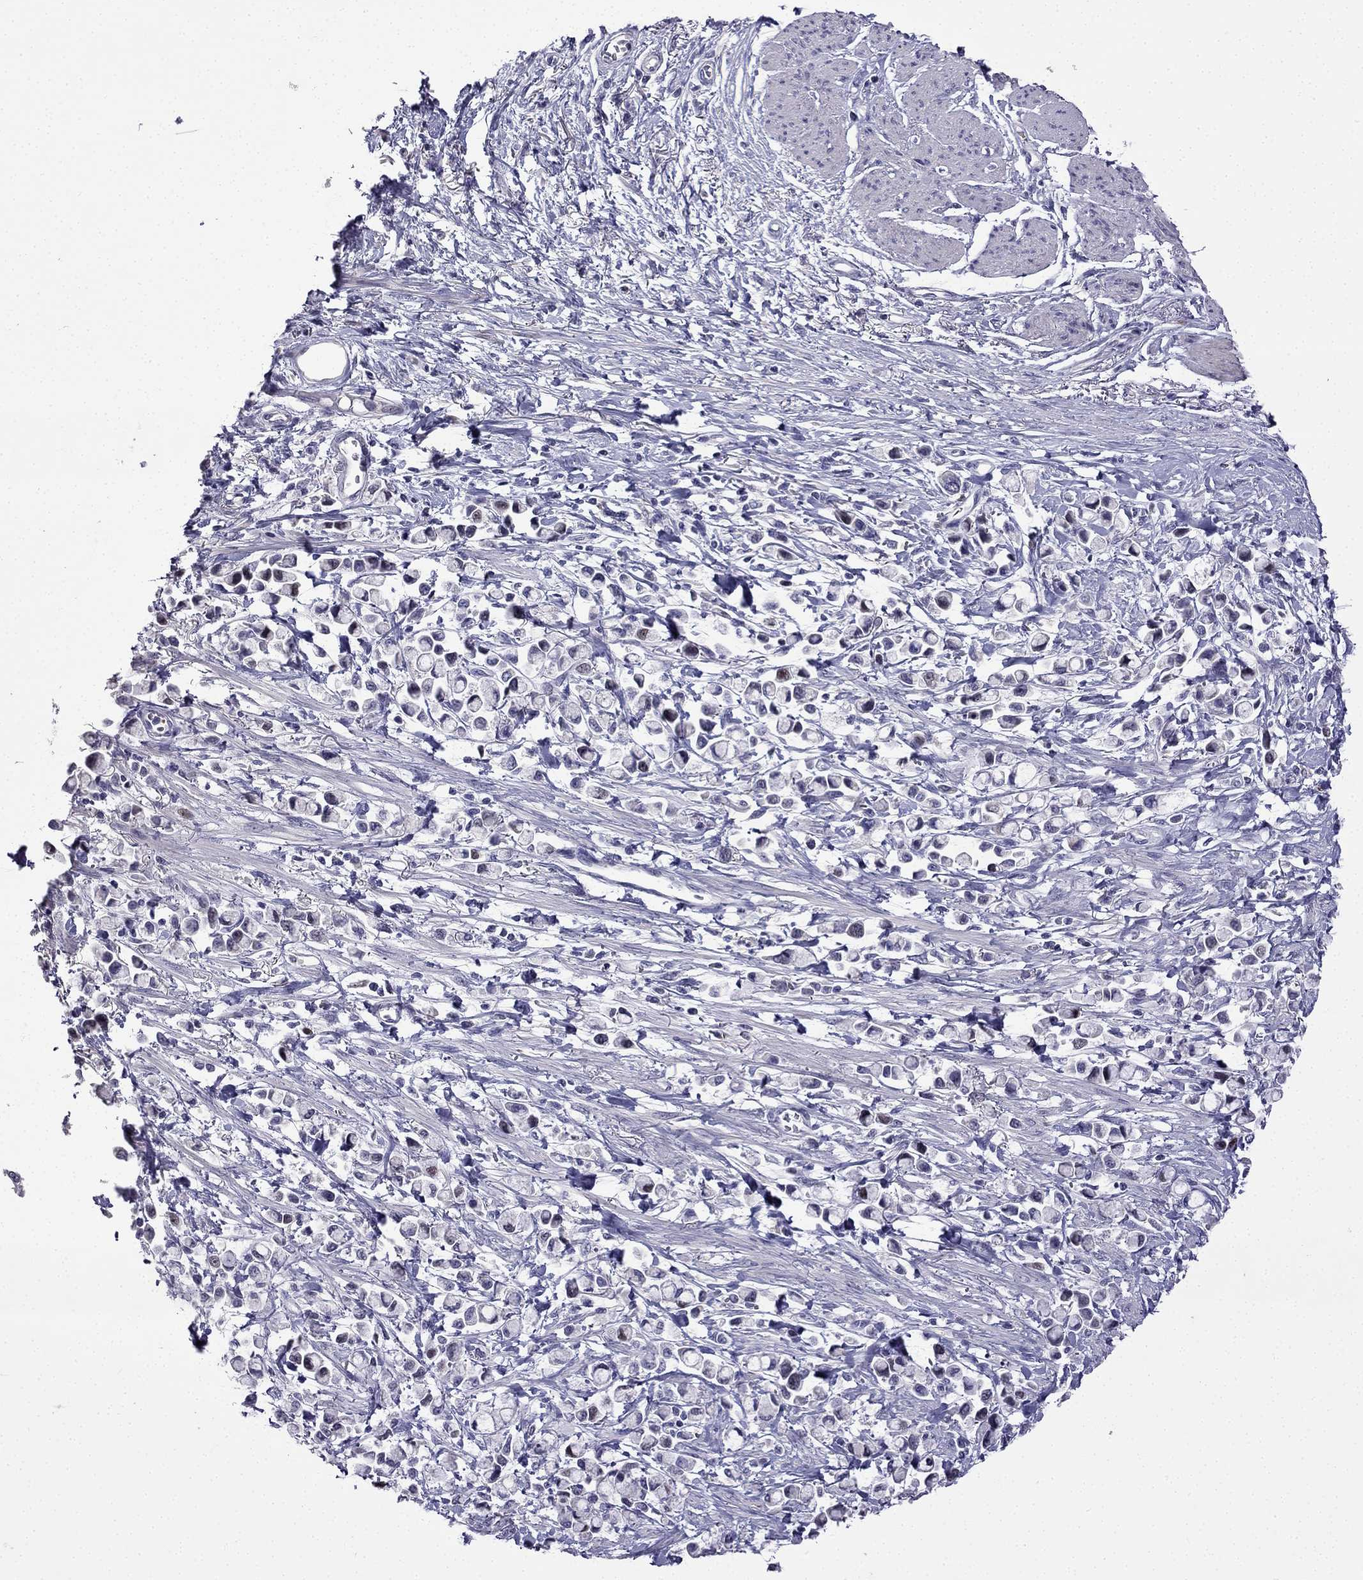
{"staining": {"intensity": "weak", "quantity": "<25%", "location": "nuclear"}, "tissue": "stomach cancer", "cell_type": "Tumor cells", "image_type": "cancer", "snomed": [{"axis": "morphology", "description": "Adenocarcinoma, NOS"}, {"axis": "topography", "description": "Stomach"}], "caption": "A high-resolution photomicrograph shows immunohistochemistry staining of adenocarcinoma (stomach), which demonstrates no significant staining in tumor cells.", "gene": "UHRF1", "patient": {"sex": "female", "age": 81}}